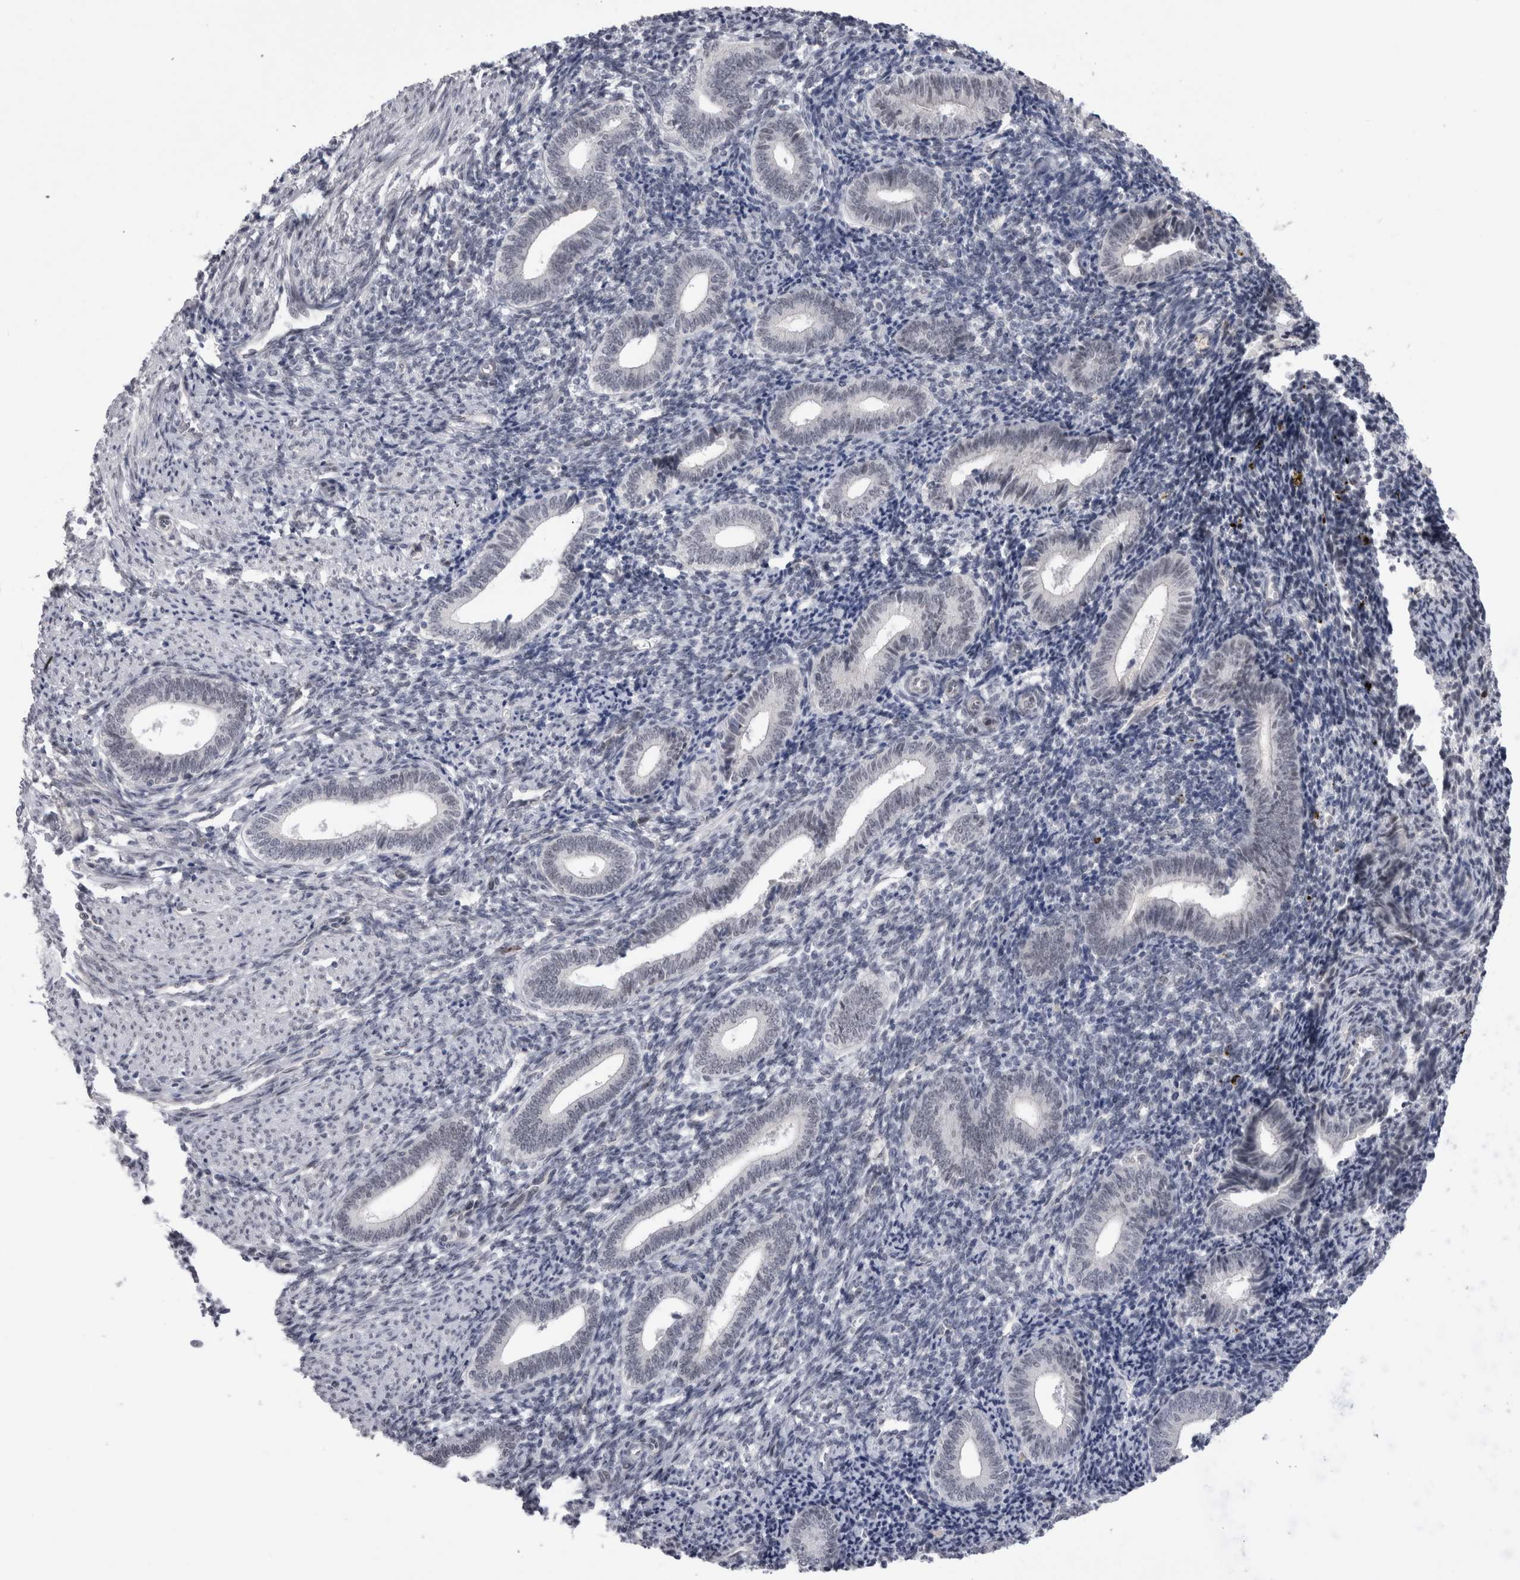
{"staining": {"intensity": "negative", "quantity": "none", "location": "none"}, "tissue": "endometrium", "cell_type": "Cells in endometrial stroma", "image_type": "normal", "snomed": [{"axis": "morphology", "description": "Normal tissue, NOS"}, {"axis": "topography", "description": "Uterus"}, {"axis": "topography", "description": "Endometrium"}], "caption": "Histopathology image shows no protein expression in cells in endometrial stroma of benign endometrium. Nuclei are stained in blue.", "gene": "KIF18B", "patient": {"sex": "female", "age": 33}}